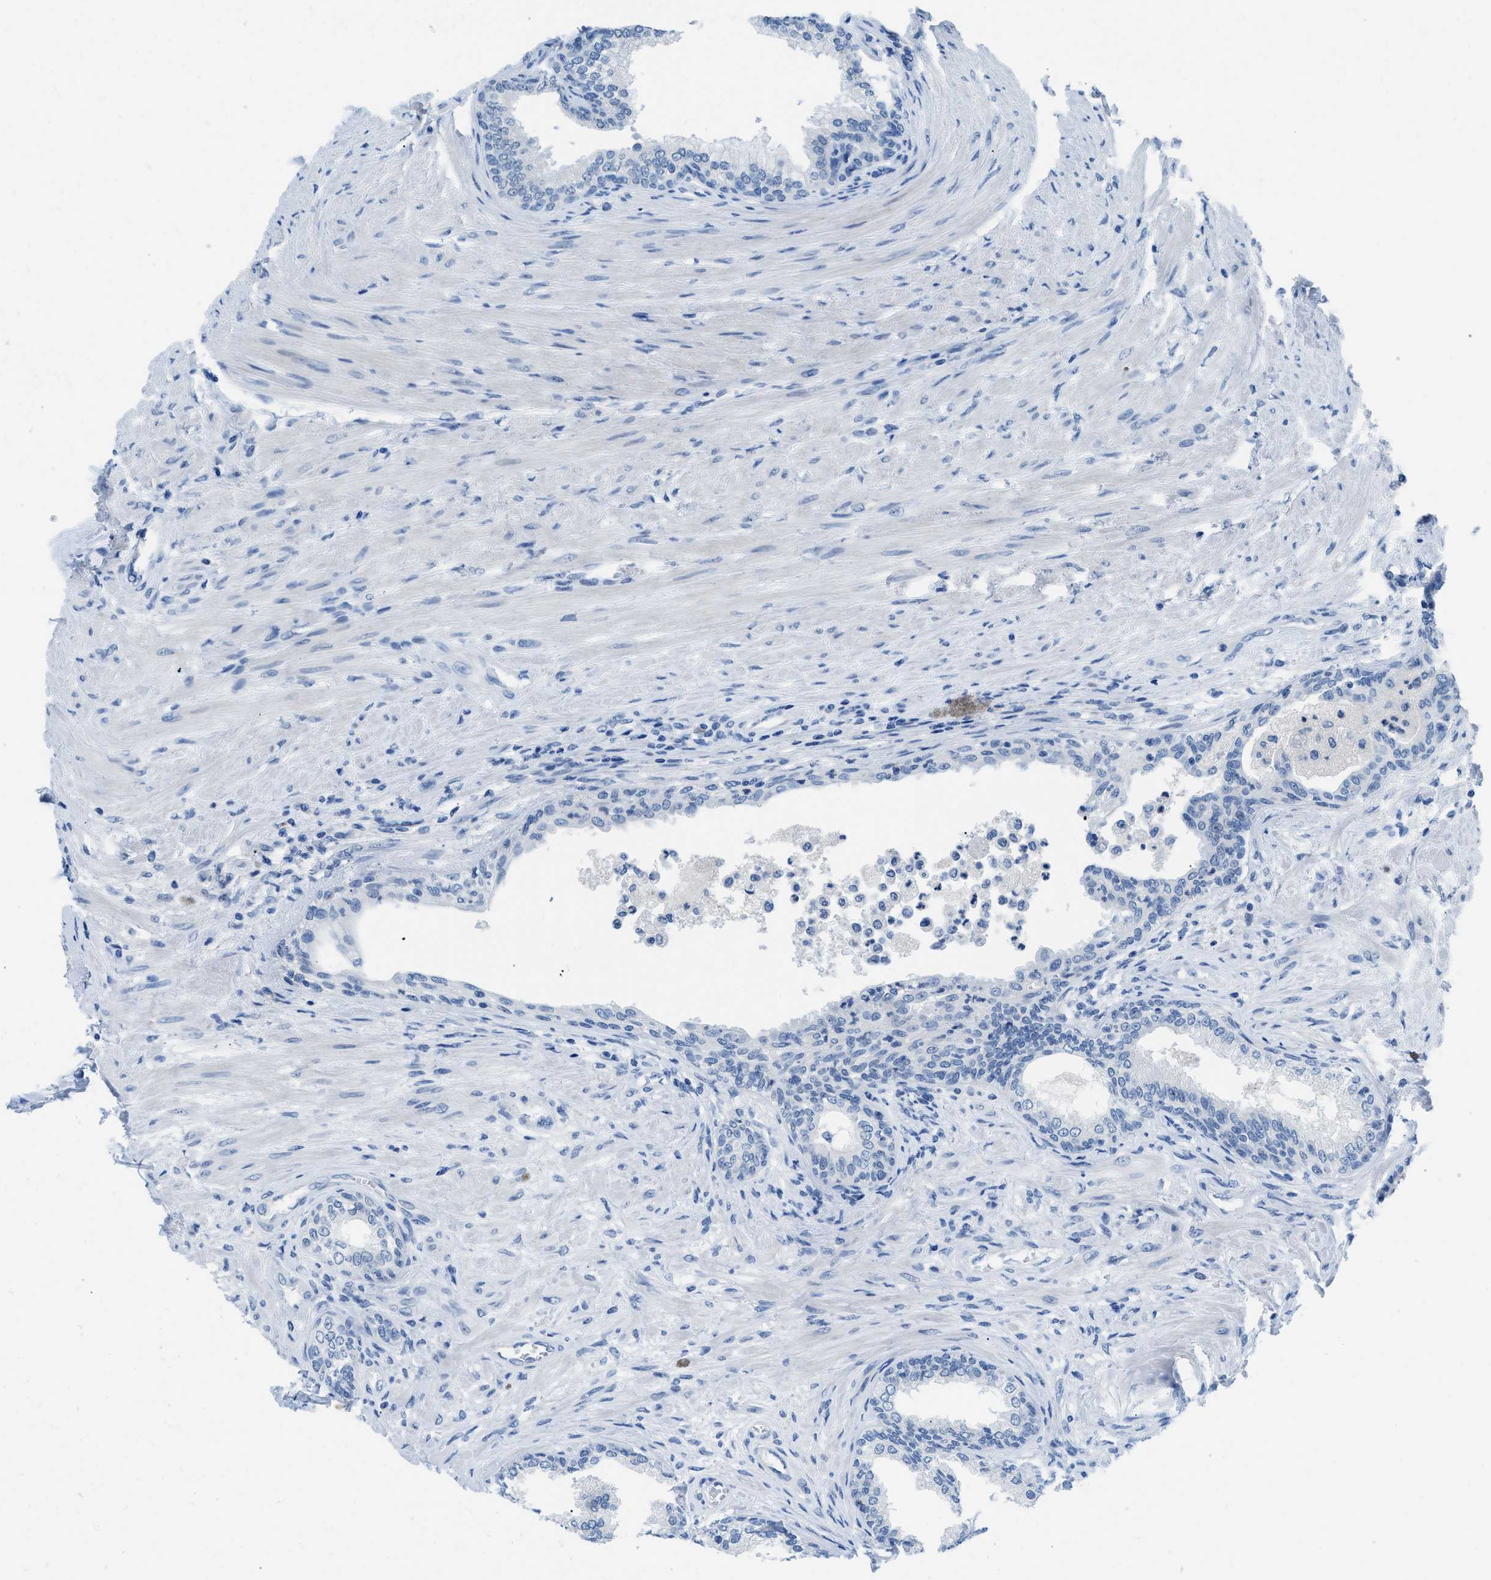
{"staining": {"intensity": "negative", "quantity": "none", "location": "none"}, "tissue": "prostate", "cell_type": "Glandular cells", "image_type": "normal", "snomed": [{"axis": "morphology", "description": "Normal tissue, NOS"}, {"axis": "topography", "description": "Prostate"}], "caption": "High magnification brightfield microscopy of benign prostate stained with DAB (3,3'-diaminobenzidine) (brown) and counterstained with hematoxylin (blue): glandular cells show no significant staining. The staining is performed using DAB brown chromogen with nuclei counter-stained in using hematoxylin.", "gene": "MBL2", "patient": {"sex": "male", "age": 76}}